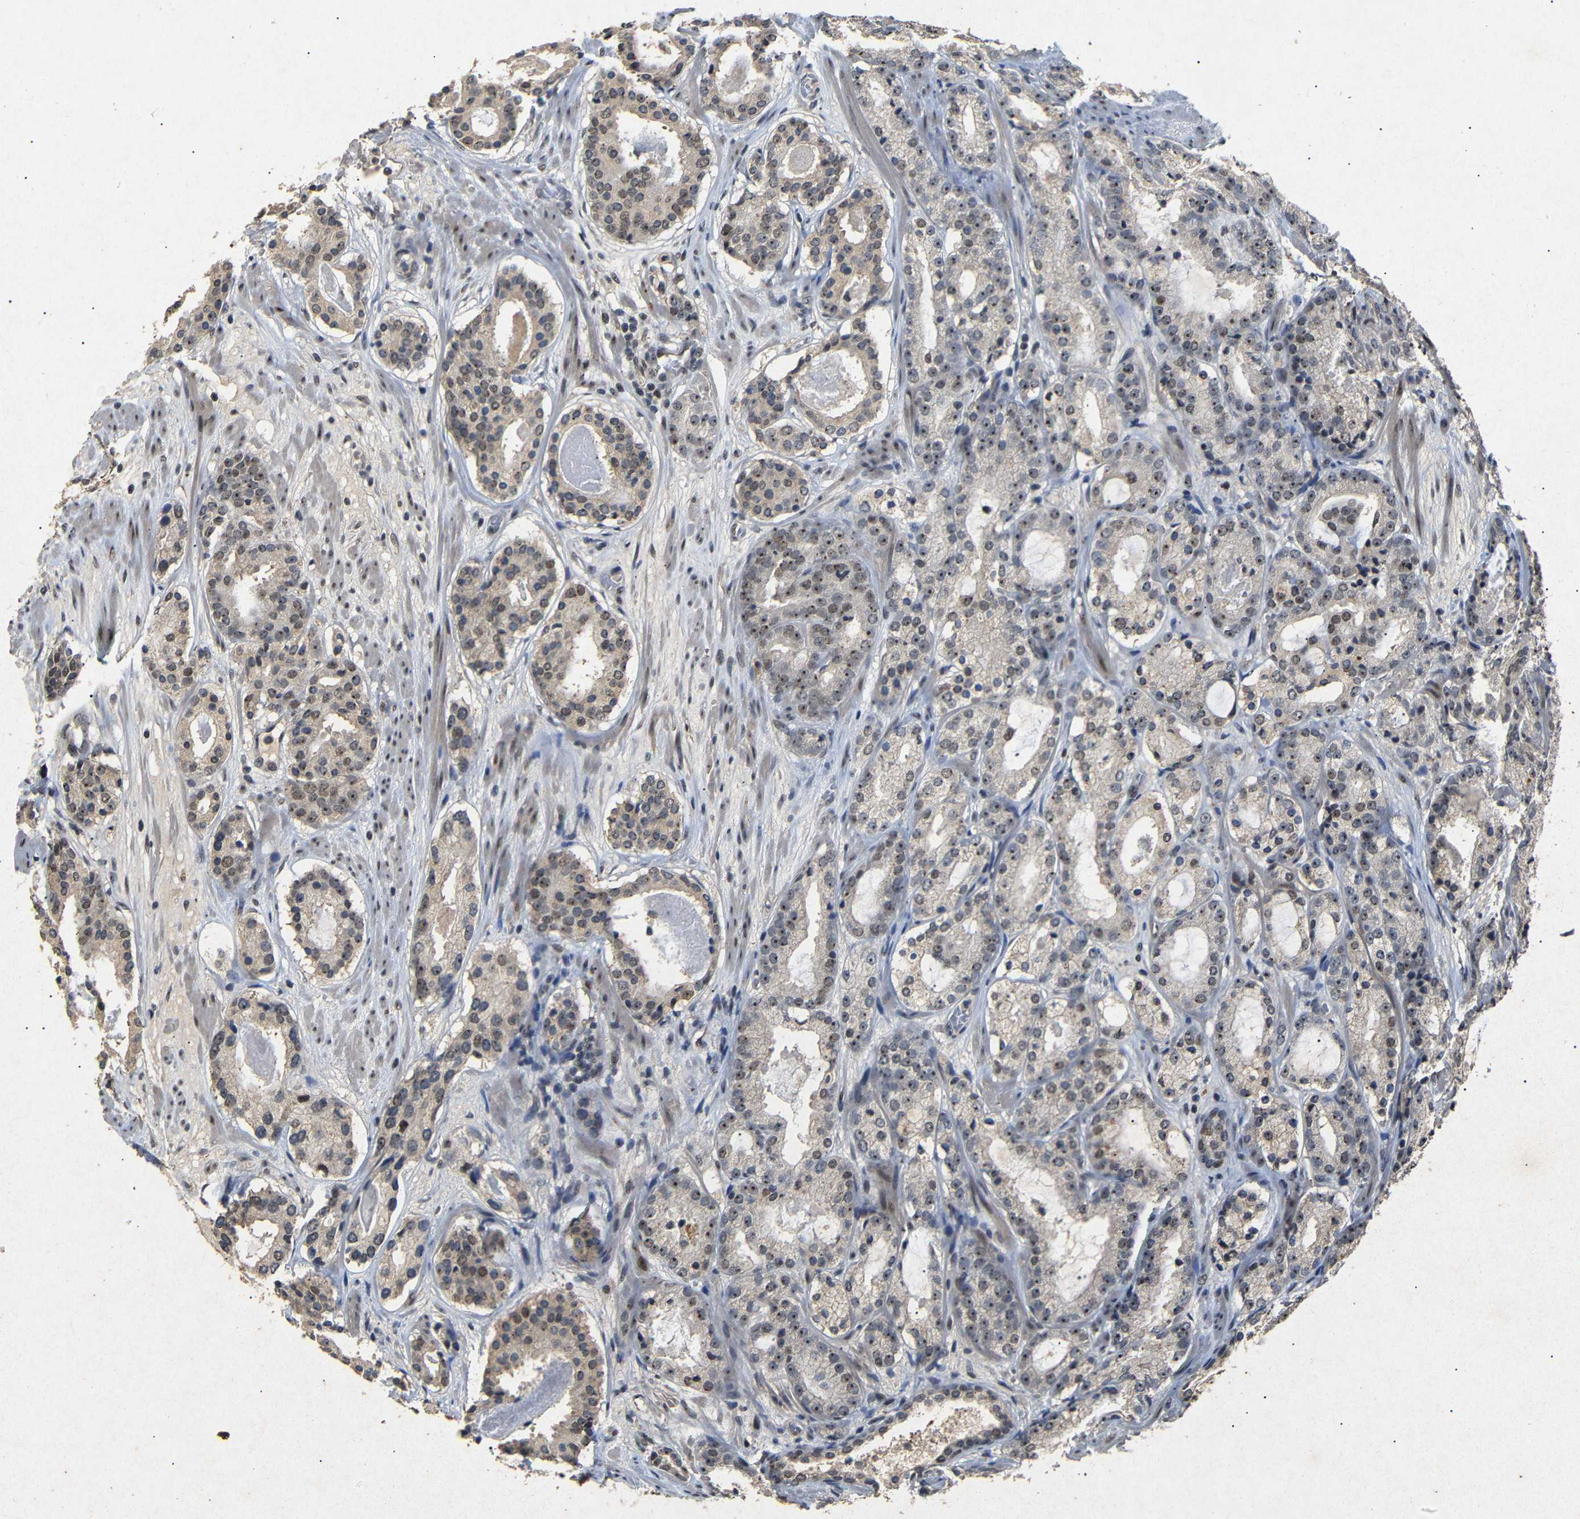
{"staining": {"intensity": "moderate", "quantity": ">75%", "location": "nuclear"}, "tissue": "prostate cancer", "cell_type": "Tumor cells", "image_type": "cancer", "snomed": [{"axis": "morphology", "description": "Adenocarcinoma, Low grade"}, {"axis": "topography", "description": "Prostate"}], "caption": "Protein expression analysis of human prostate cancer reveals moderate nuclear positivity in approximately >75% of tumor cells.", "gene": "PARN", "patient": {"sex": "male", "age": 69}}